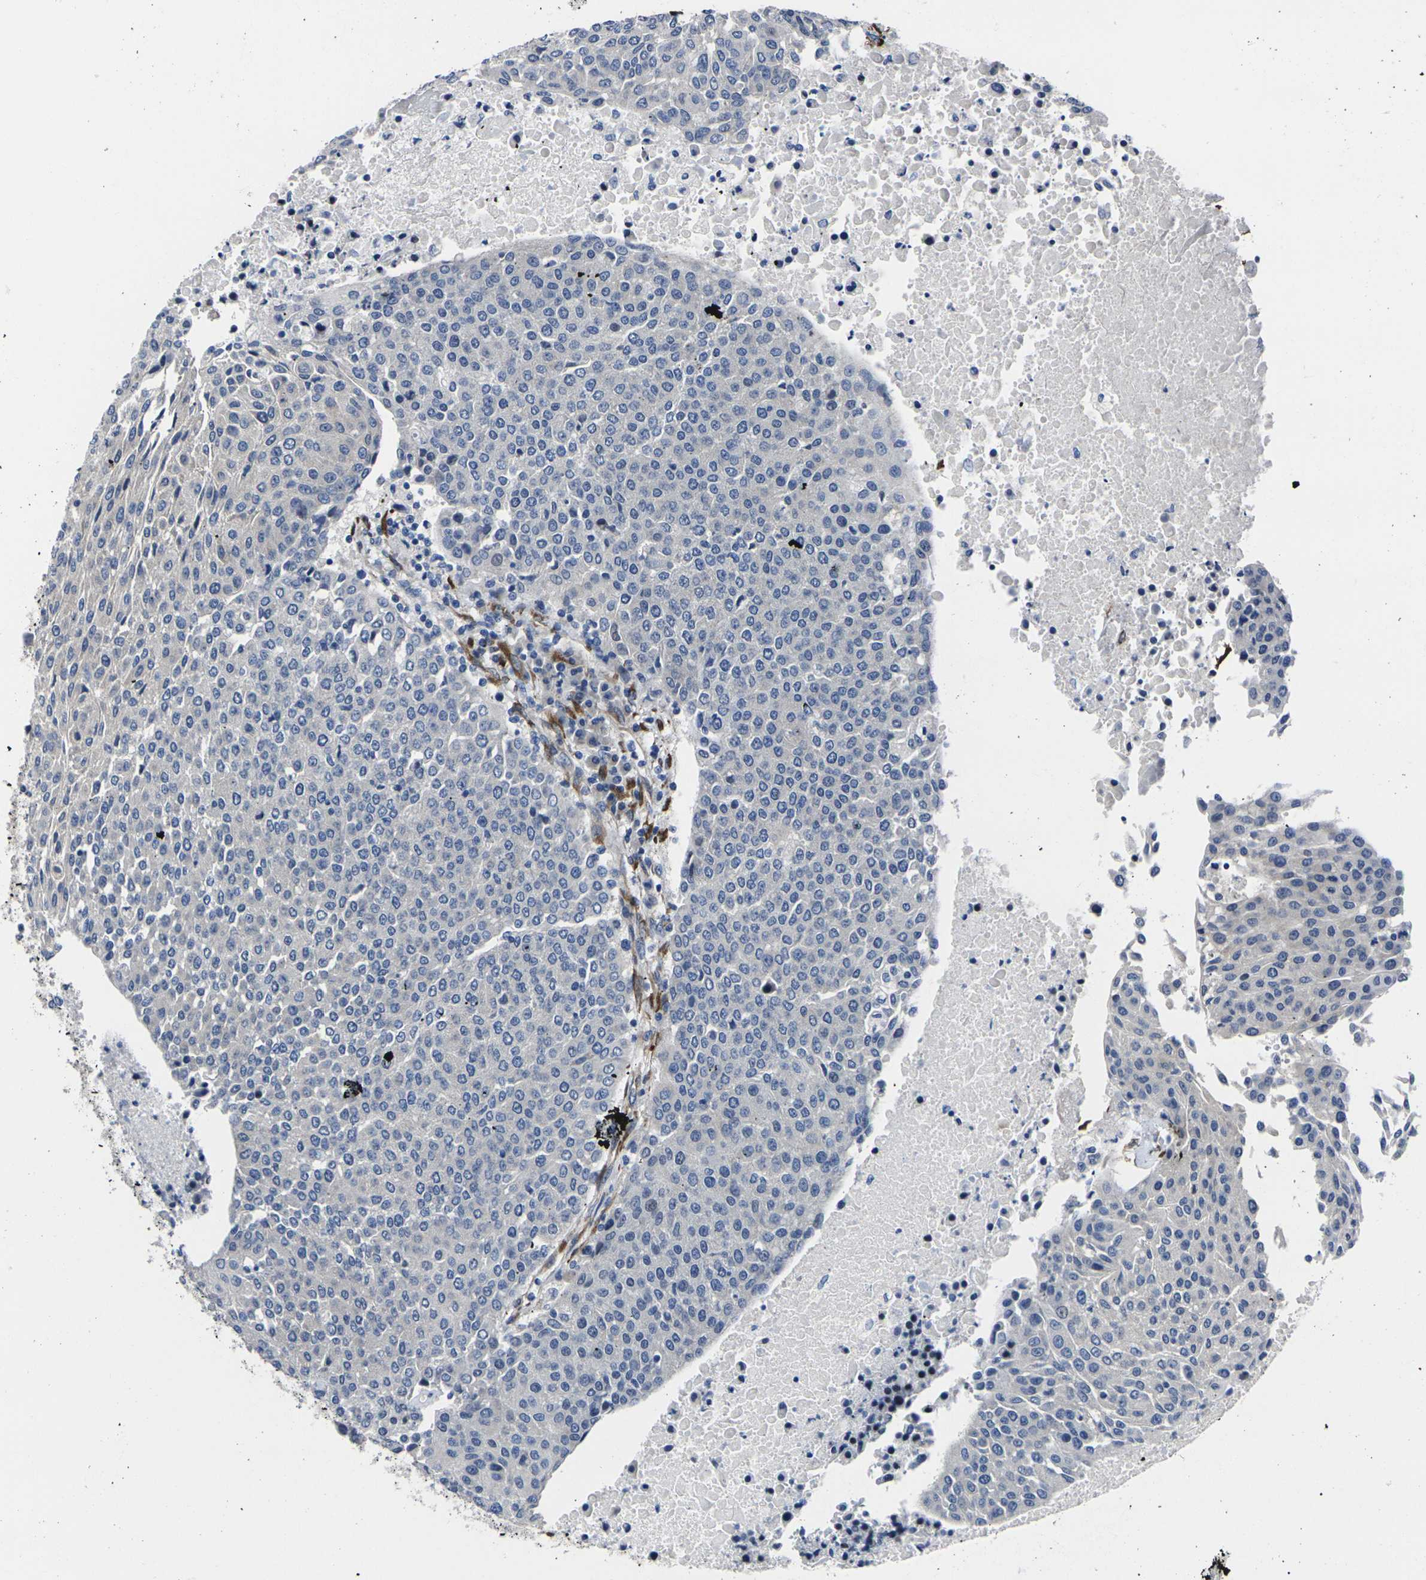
{"staining": {"intensity": "negative", "quantity": "none", "location": "none"}, "tissue": "urothelial cancer", "cell_type": "Tumor cells", "image_type": "cancer", "snomed": [{"axis": "morphology", "description": "Urothelial carcinoma, High grade"}, {"axis": "topography", "description": "Urinary bladder"}], "caption": "This is a micrograph of immunohistochemistry (IHC) staining of urothelial cancer, which shows no staining in tumor cells. Nuclei are stained in blue.", "gene": "CYP2C8", "patient": {"sex": "female", "age": 85}}